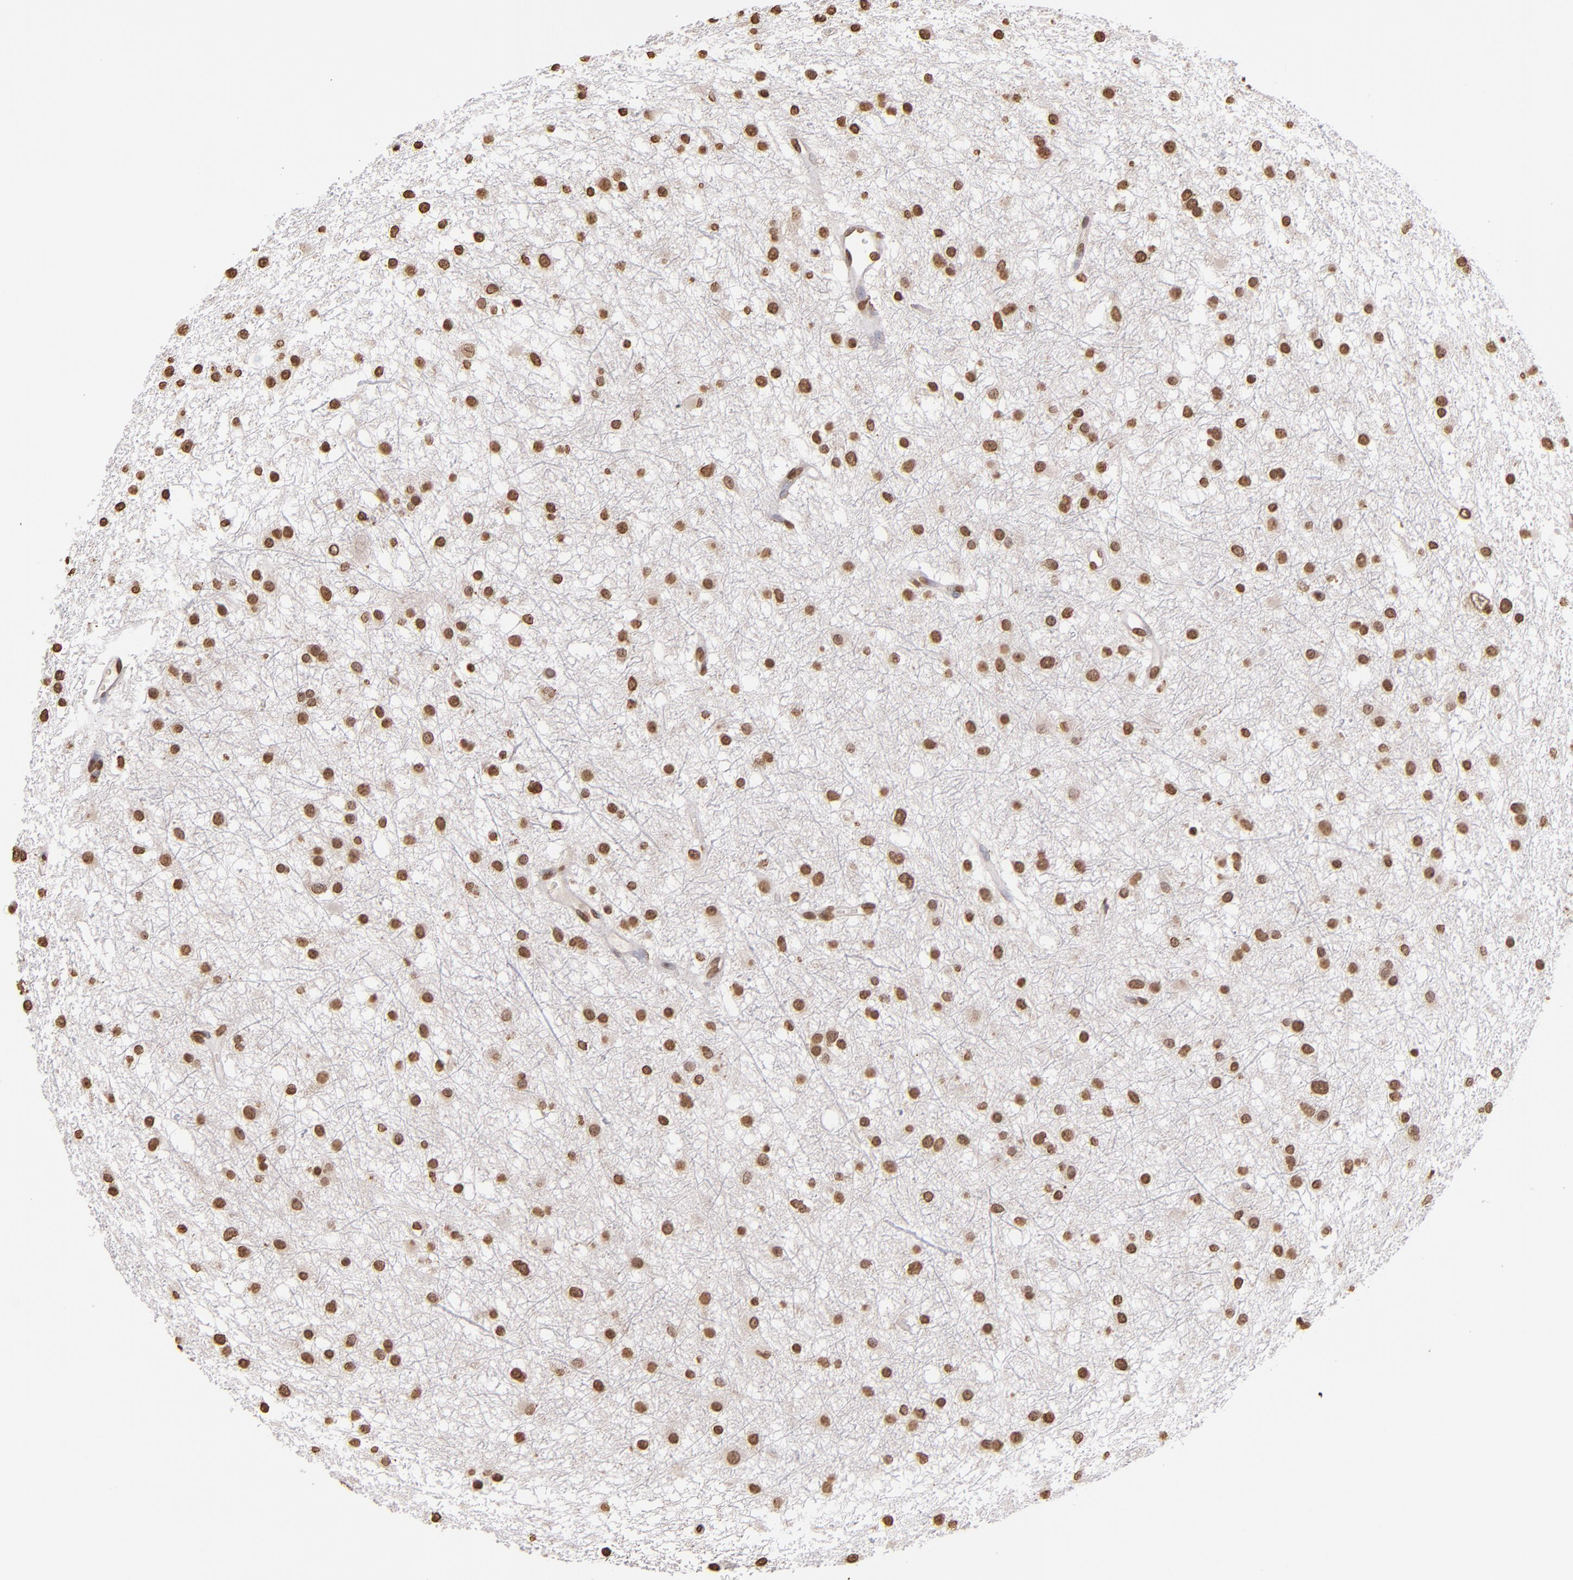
{"staining": {"intensity": "moderate", "quantity": ">75%", "location": "nuclear"}, "tissue": "glioma", "cell_type": "Tumor cells", "image_type": "cancer", "snomed": [{"axis": "morphology", "description": "Glioma, malignant, Low grade"}, {"axis": "topography", "description": "Brain"}], "caption": "There is medium levels of moderate nuclear expression in tumor cells of low-grade glioma (malignant), as demonstrated by immunohistochemical staining (brown color).", "gene": "LBX1", "patient": {"sex": "female", "age": 36}}